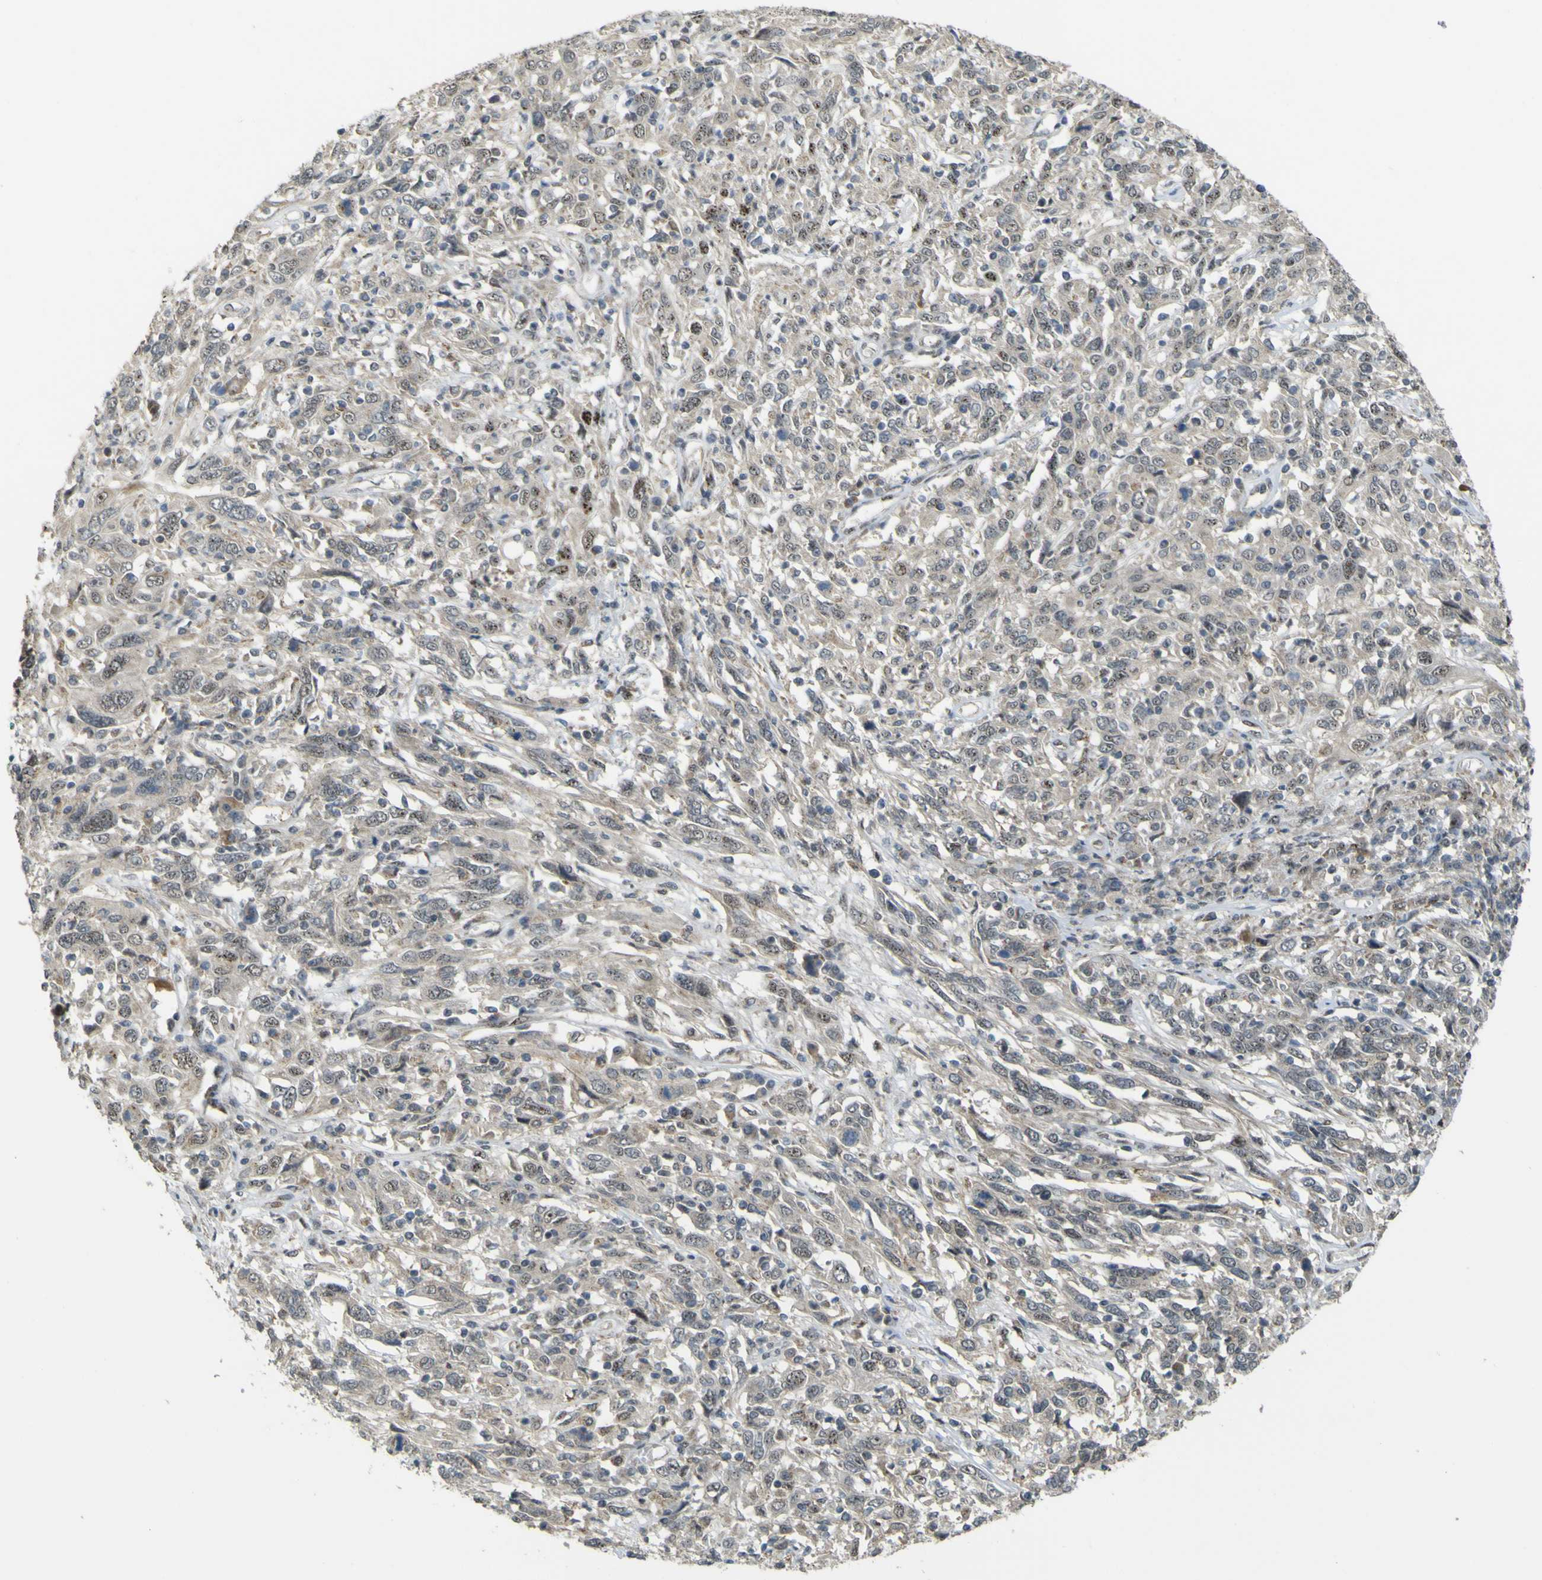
{"staining": {"intensity": "weak", "quantity": ">75%", "location": "cytoplasmic/membranous"}, "tissue": "cervical cancer", "cell_type": "Tumor cells", "image_type": "cancer", "snomed": [{"axis": "morphology", "description": "Squamous cell carcinoma, NOS"}, {"axis": "topography", "description": "Cervix"}], "caption": "Cervical cancer was stained to show a protein in brown. There is low levels of weak cytoplasmic/membranous staining in approximately >75% of tumor cells. (DAB (3,3'-diaminobenzidine) = brown stain, brightfield microscopy at high magnification).", "gene": "ACBD5", "patient": {"sex": "female", "age": 46}}